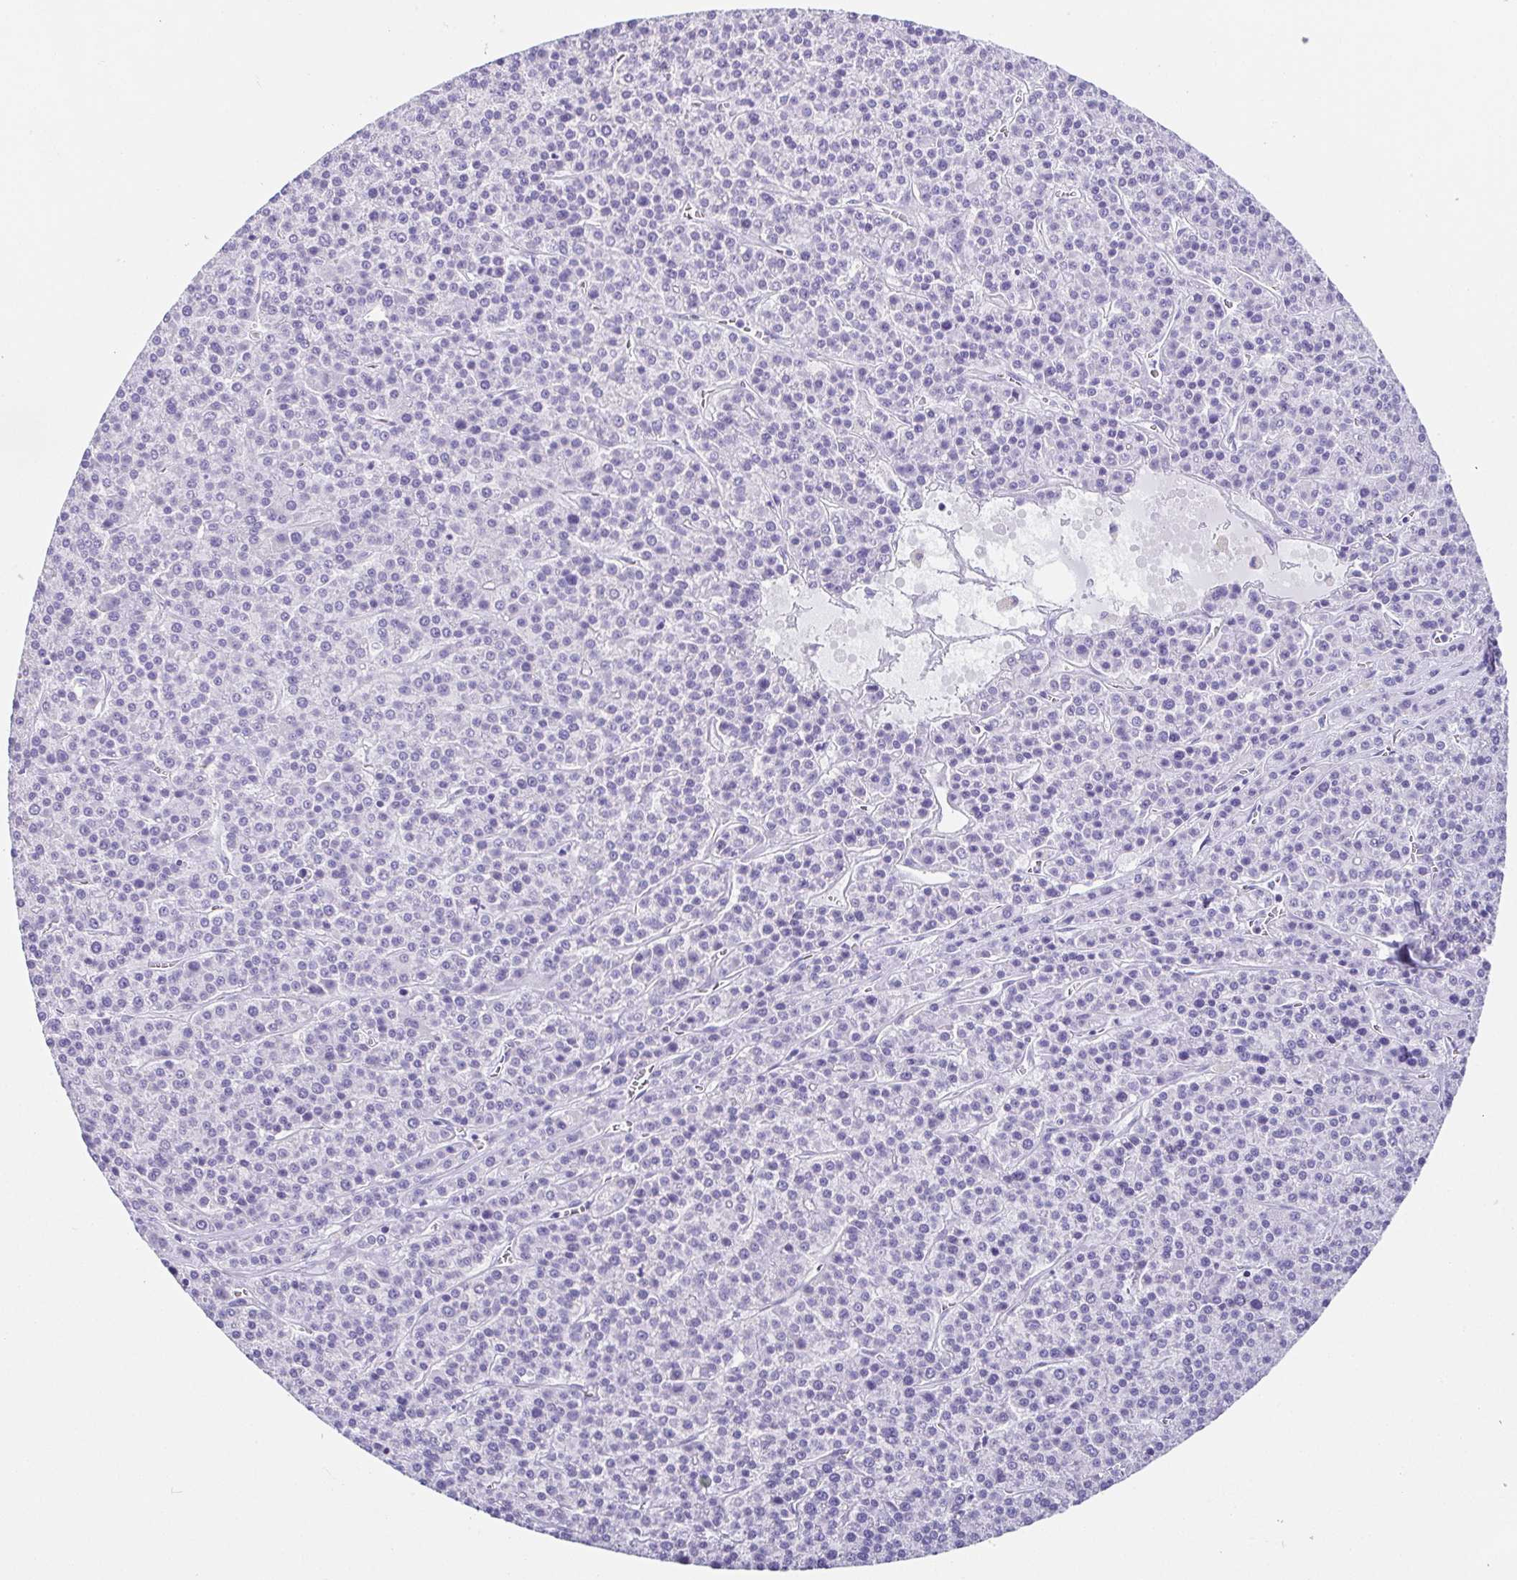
{"staining": {"intensity": "negative", "quantity": "none", "location": "none"}, "tissue": "liver cancer", "cell_type": "Tumor cells", "image_type": "cancer", "snomed": [{"axis": "morphology", "description": "Carcinoma, Hepatocellular, NOS"}, {"axis": "topography", "description": "Liver"}], "caption": "Immunohistochemistry photomicrograph of human liver cancer (hepatocellular carcinoma) stained for a protein (brown), which demonstrates no expression in tumor cells. (Stains: DAB immunohistochemistry (IHC) with hematoxylin counter stain, Microscopy: brightfield microscopy at high magnification).", "gene": "ESX1", "patient": {"sex": "female", "age": 58}}